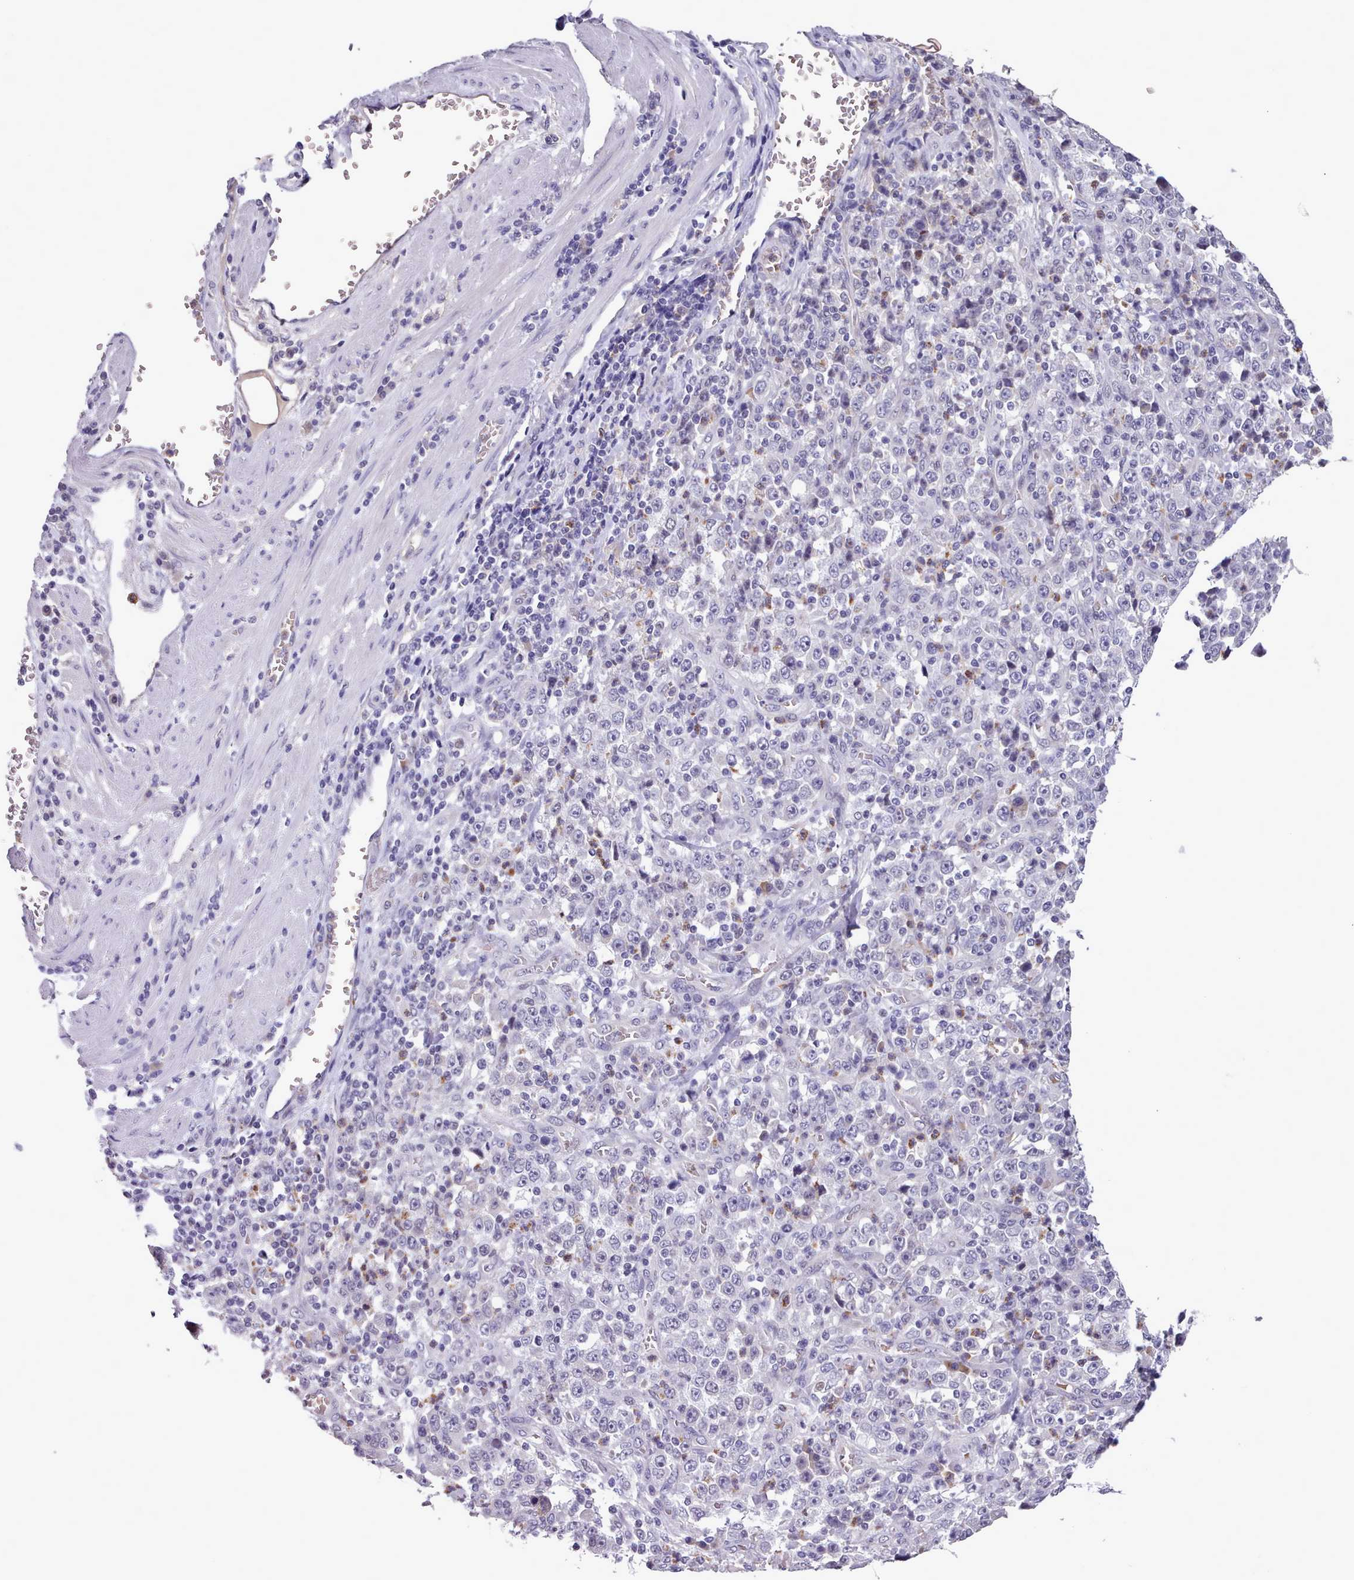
{"staining": {"intensity": "negative", "quantity": "none", "location": "none"}, "tissue": "stomach cancer", "cell_type": "Tumor cells", "image_type": "cancer", "snomed": [{"axis": "morphology", "description": "Normal tissue, NOS"}, {"axis": "morphology", "description": "Adenocarcinoma, NOS"}, {"axis": "topography", "description": "Stomach, upper"}, {"axis": "topography", "description": "Stomach"}], "caption": "Immunohistochemistry micrograph of human stomach cancer (adenocarcinoma) stained for a protein (brown), which shows no expression in tumor cells. The staining was performed using DAB (3,3'-diaminobenzidine) to visualize the protein expression in brown, while the nuclei were stained in blue with hematoxylin (Magnification: 20x).", "gene": "KCTD16", "patient": {"sex": "male", "age": 59}}